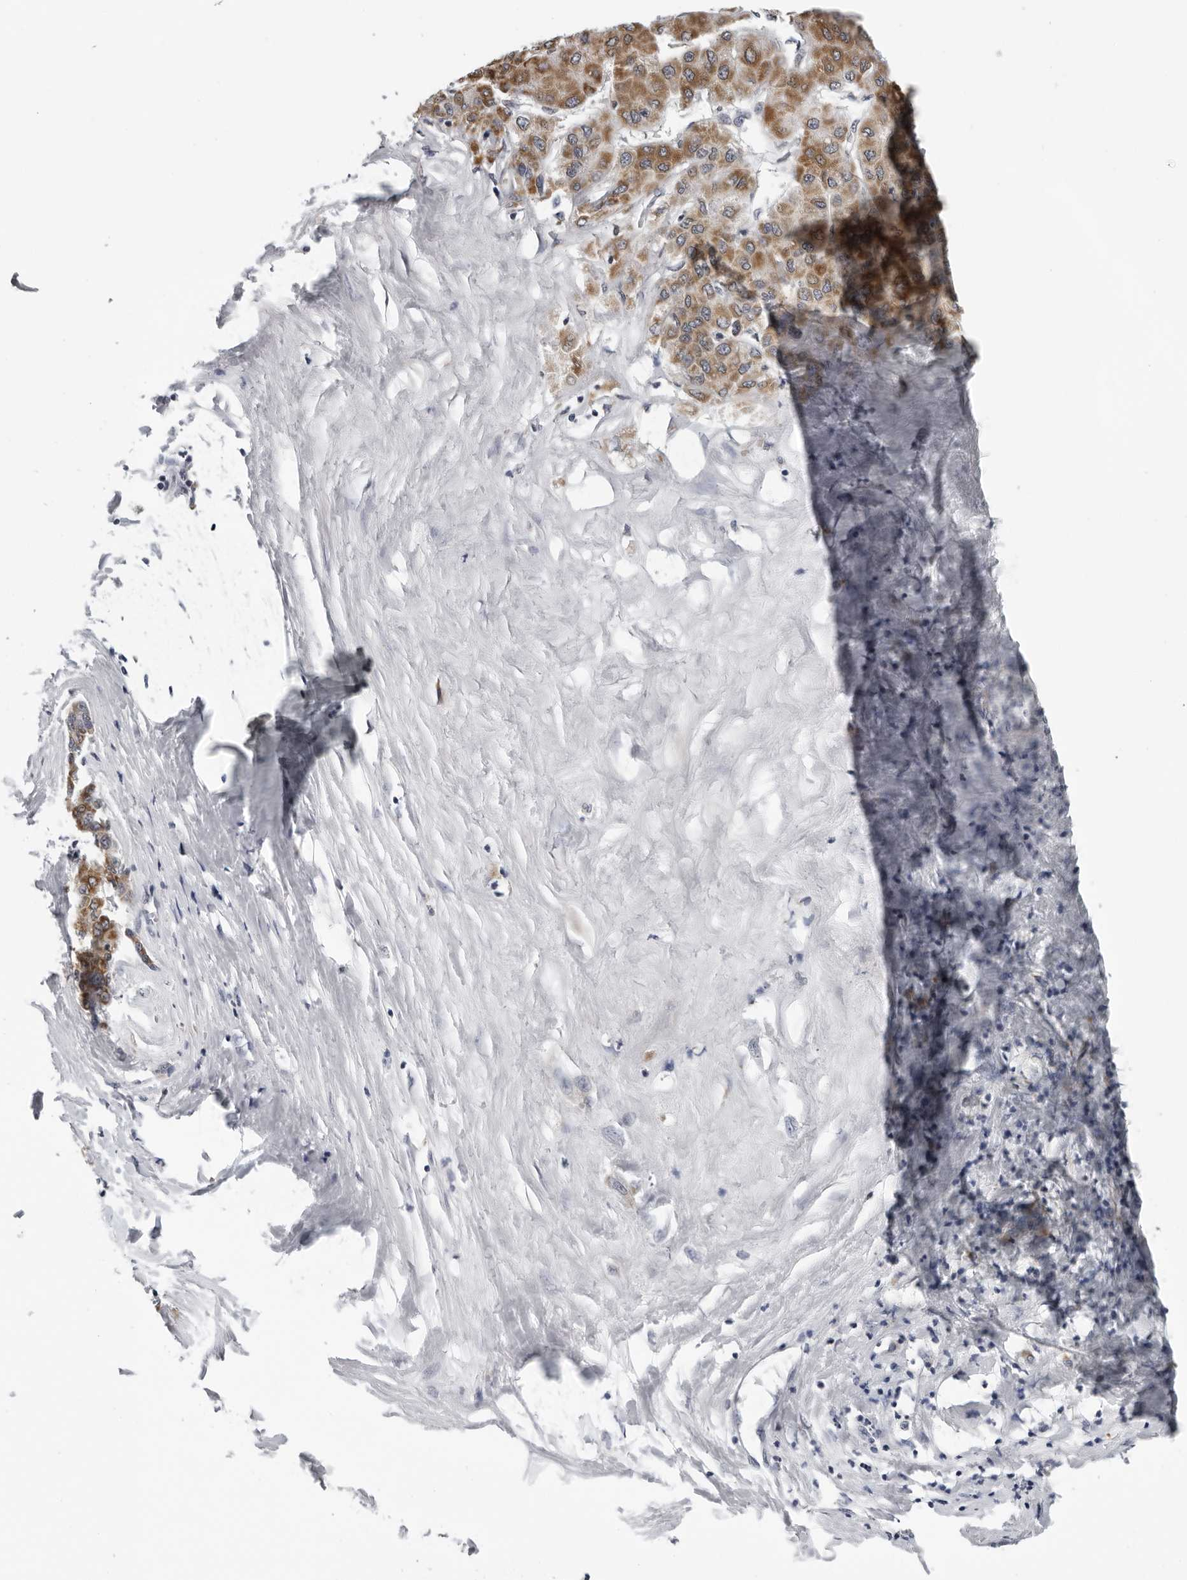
{"staining": {"intensity": "strong", "quantity": ">75%", "location": "cytoplasmic/membranous"}, "tissue": "liver cancer", "cell_type": "Tumor cells", "image_type": "cancer", "snomed": [{"axis": "morphology", "description": "Carcinoma, Hepatocellular, NOS"}, {"axis": "topography", "description": "Liver"}], "caption": "The histopathology image reveals staining of hepatocellular carcinoma (liver), revealing strong cytoplasmic/membranous protein expression (brown color) within tumor cells.", "gene": "CPT2", "patient": {"sex": "male", "age": 65}}